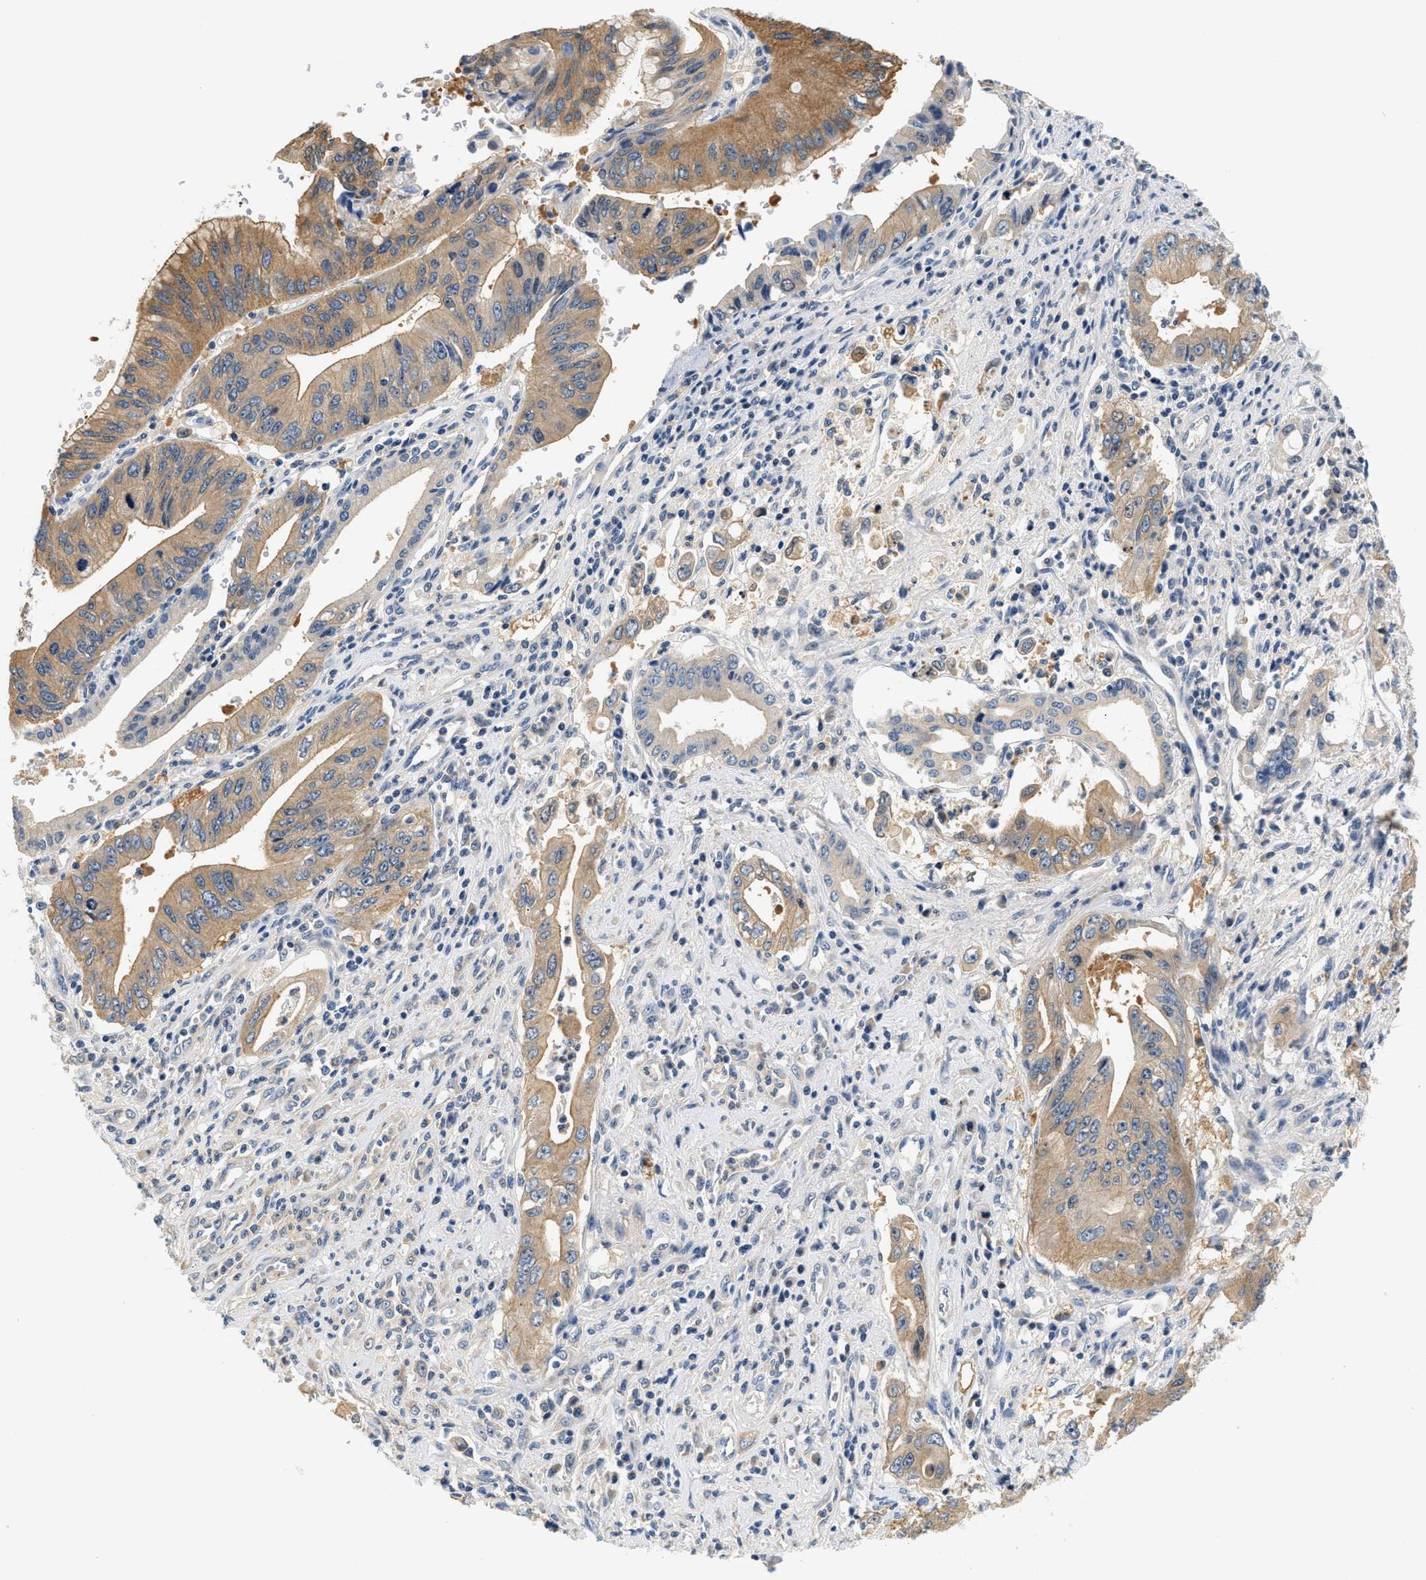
{"staining": {"intensity": "moderate", "quantity": ">75%", "location": "cytoplasmic/membranous"}, "tissue": "pancreatic cancer", "cell_type": "Tumor cells", "image_type": "cancer", "snomed": [{"axis": "morphology", "description": "Adenocarcinoma, NOS"}, {"axis": "topography", "description": "Pancreas"}], "caption": "An immunohistochemistry photomicrograph of neoplastic tissue is shown. Protein staining in brown shows moderate cytoplasmic/membranous positivity in pancreatic cancer within tumor cells.", "gene": "SLC35E1", "patient": {"sex": "female", "age": 73}}